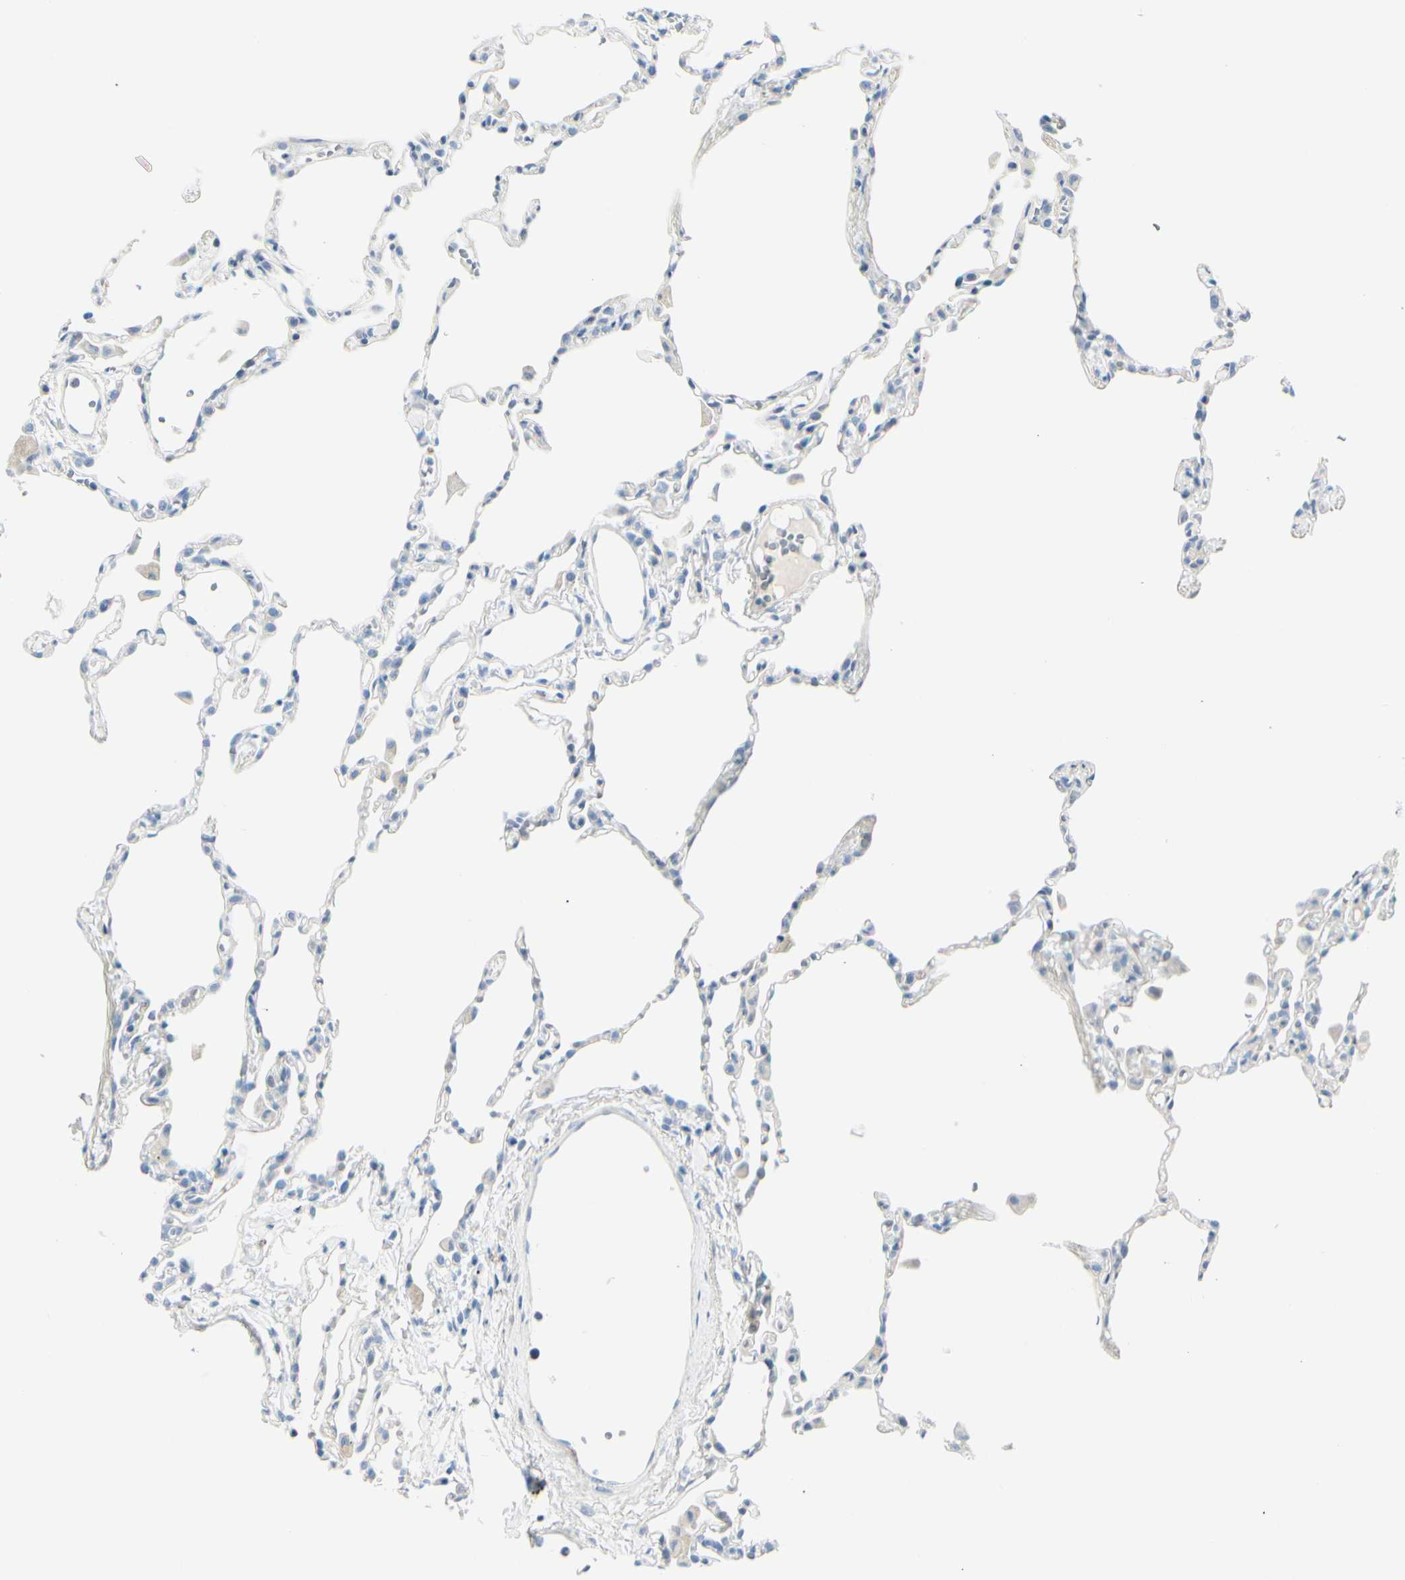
{"staining": {"intensity": "negative", "quantity": "none", "location": "none"}, "tissue": "lung", "cell_type": "Alveolar cells", "image_type": "normal", "snomed": [{"axis": "morphology", "description": "Normal tissue, NOS"}, {"axis": "topography", "description": "Lung"}], "caption": "High magnification brightfield microscopy of normal lung stained with DAB (3,3'-diaminobenzidine) (brown) and counterstained with hematoxylin (blue): alveolar cells show no significant staining.", "gene": "CDHR5", "patient": {"sex": "female", "age": 49}}